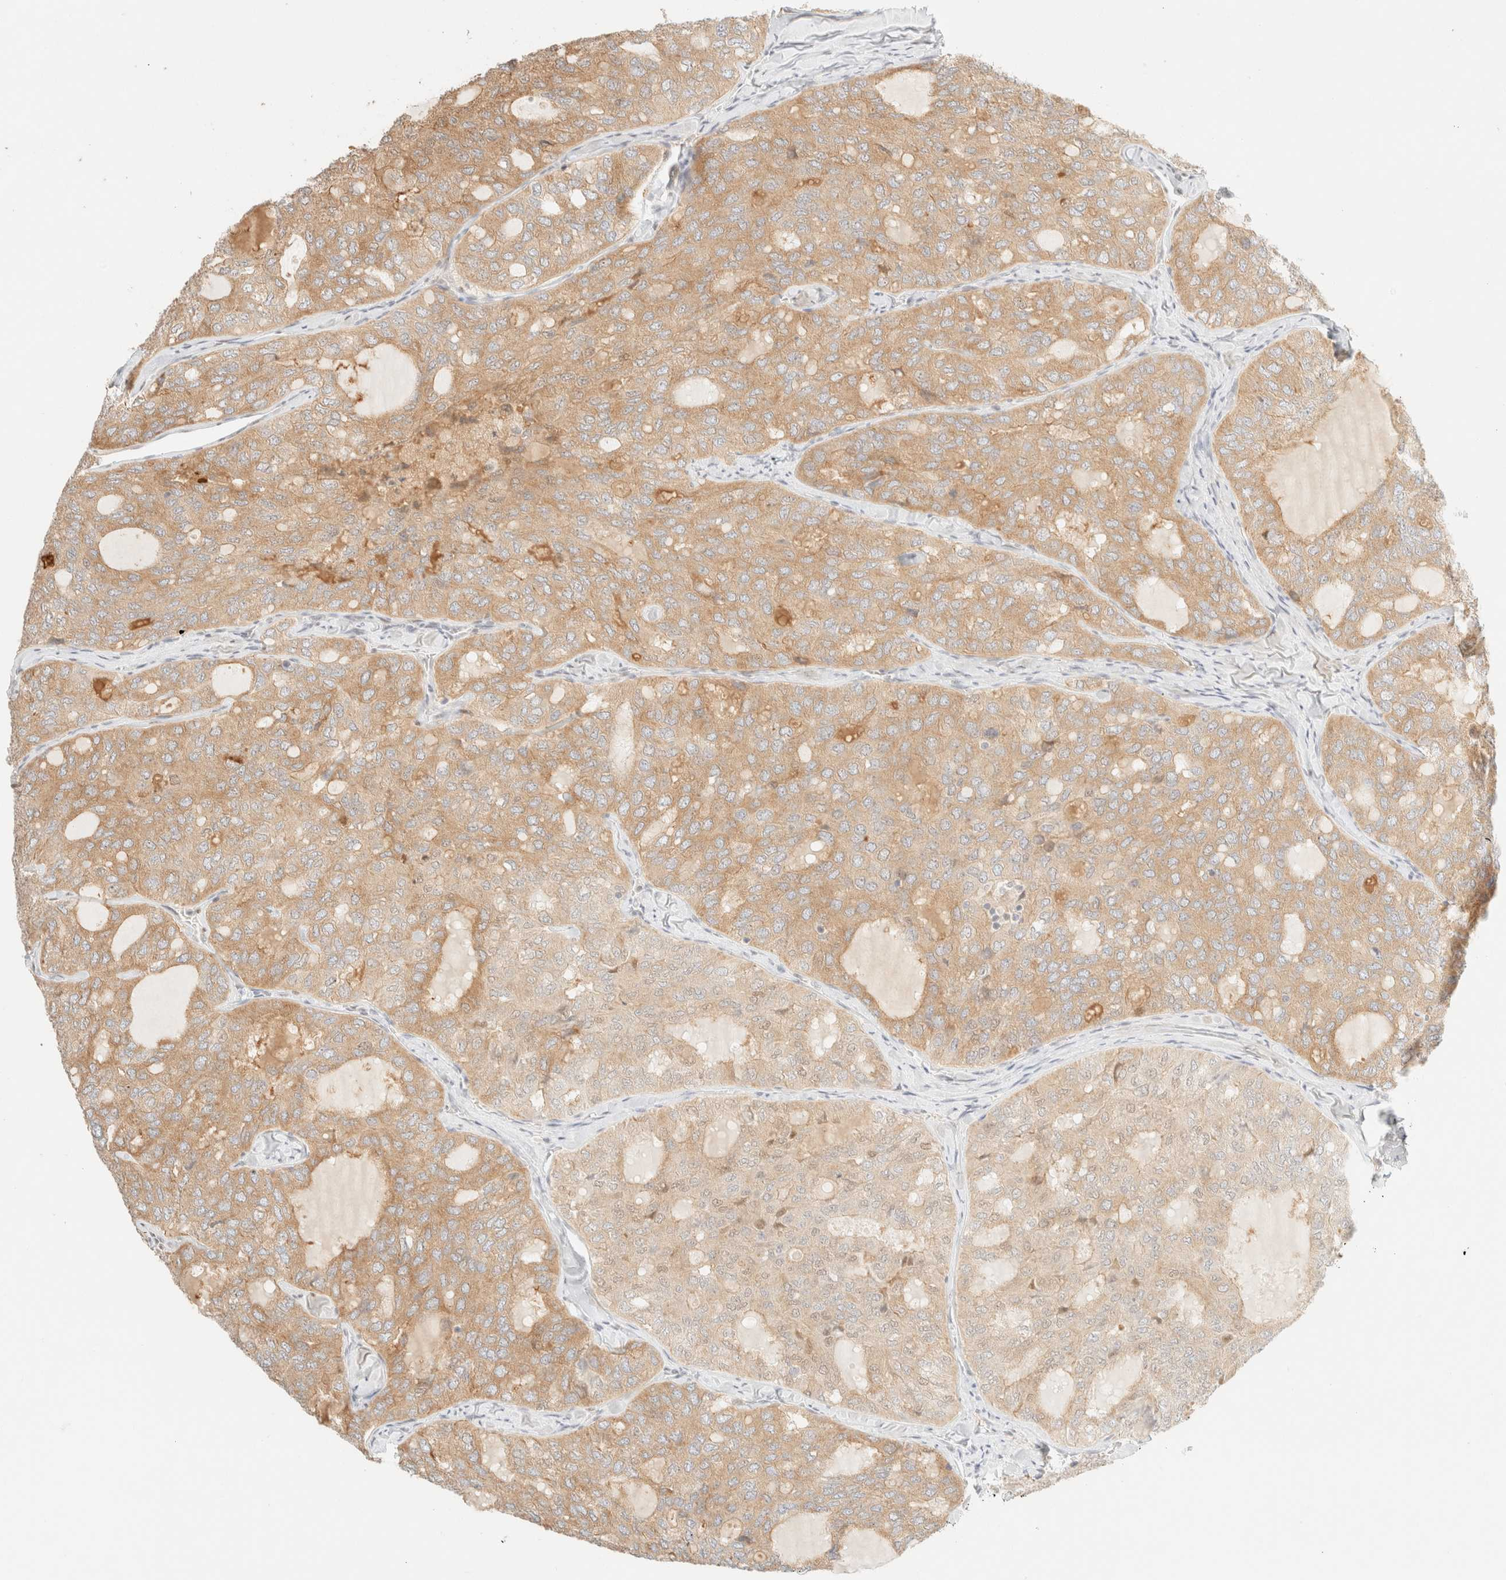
{"staining": {"intensity": "weak", "quantity": ">75%", "location": "cytoplasmic/membranous"}, "tissue": "thyroid cancer", "cell_type": "Tumor cells", "image_type": "cancer", "snomed": [{"axis": "morphology", "description": "Follicular adenoma carcinoma, NOS"}, {"axis": "topography", "description": "Thyroid gland"}], "caption": "A micrograph of thyroid follicular adenoma carcinoma stained for a protein displays weak cytoplasmic/membranous brown staining in tumor cells.", "gene": "TSR1", "patient": {"sex": "male", "age": 75}}